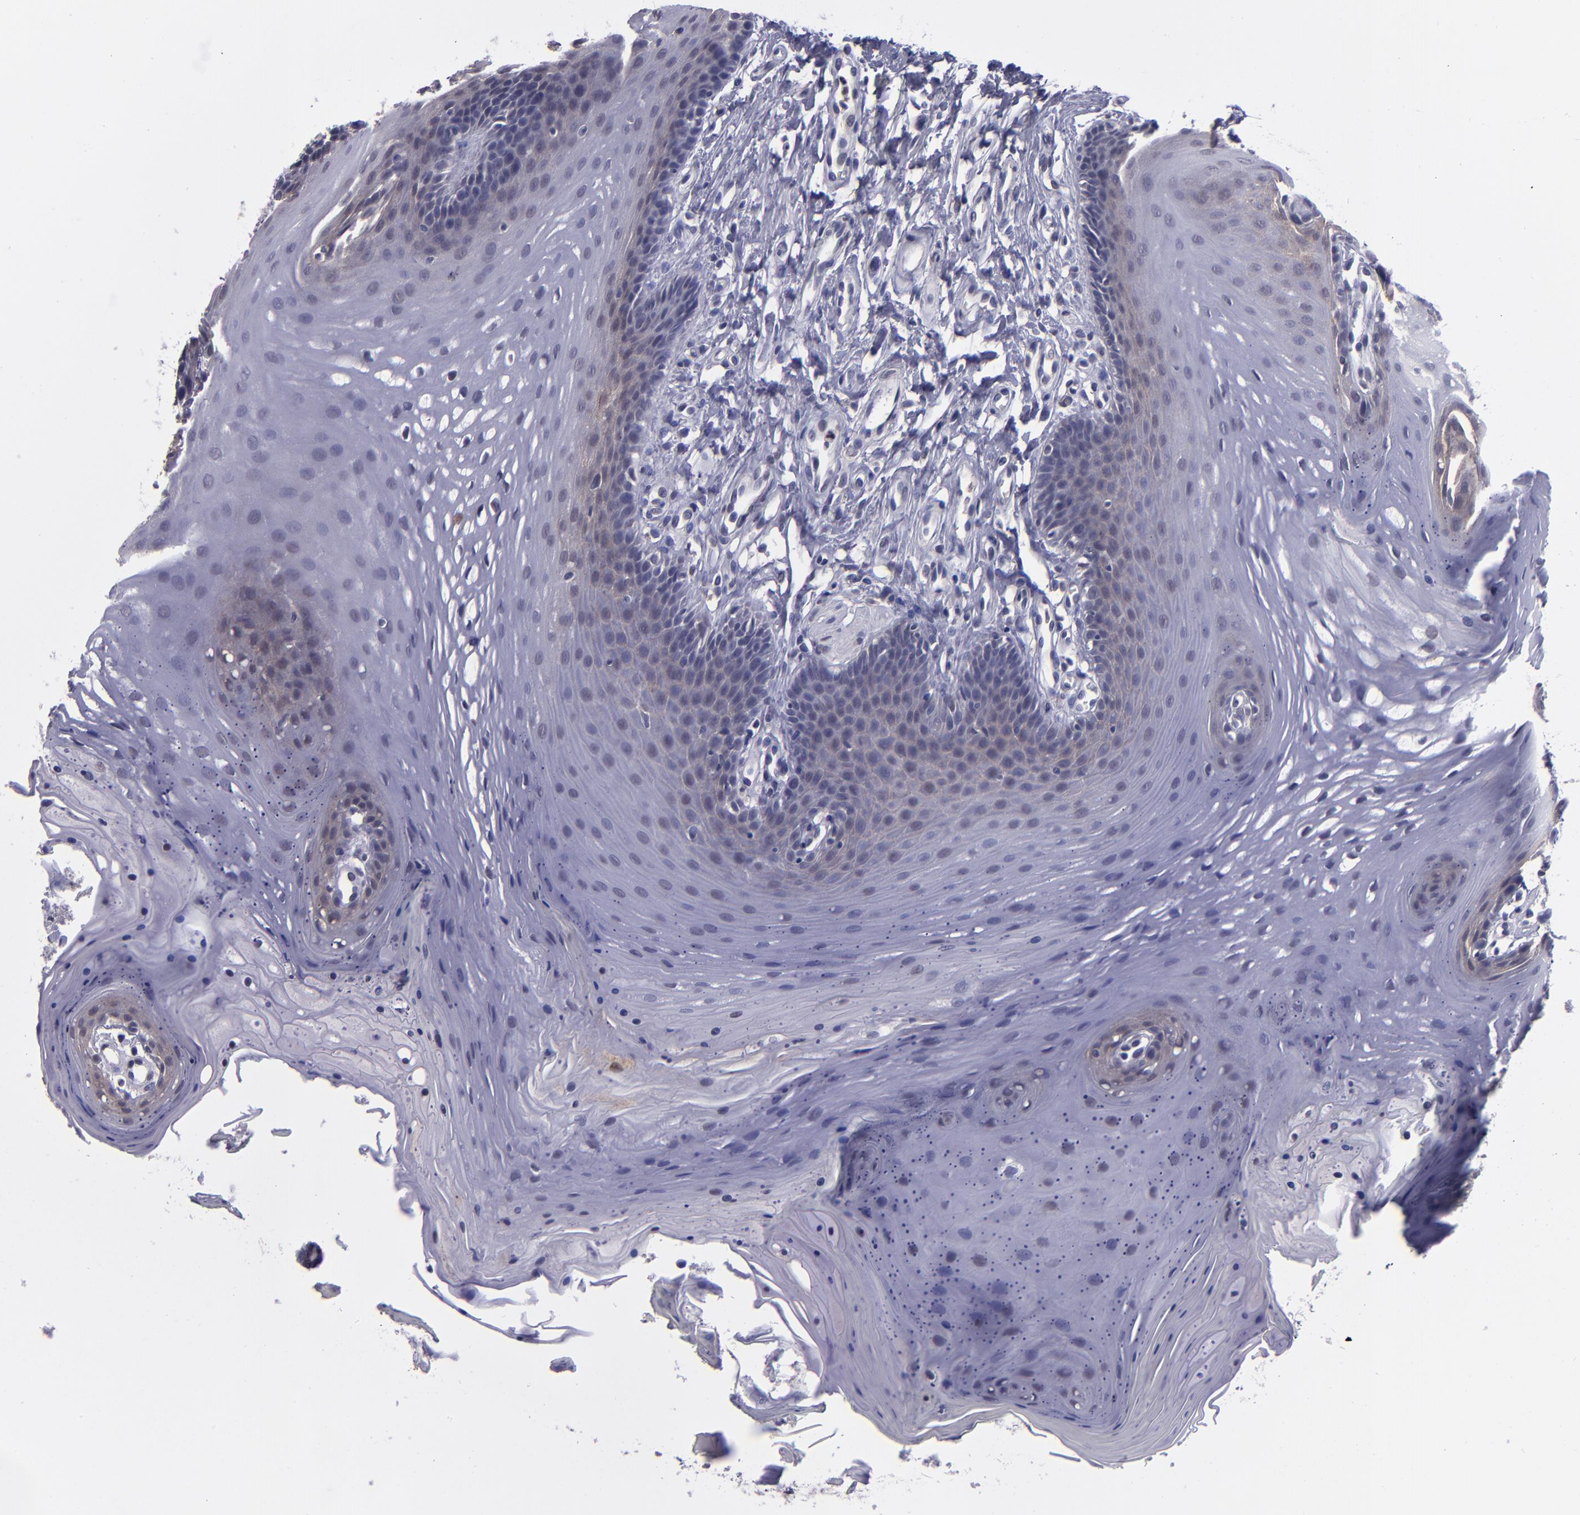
{"staining": {"intensity": "weak", "quantity": "<25%", "location": "cytoplasmic/membranous"}, "tissue": "oral mucosa", "cell_type": "Squamous epithelial cells", "image_type": "normal", "snomed": [{"axis": "morphology", "description": "Normal tissue, NOS"}, {"axis": "topography", "description": "Oral tissue"}], "caption": "High magnification brightfield microscopy of benign oral mucosa stained with DAB (brown) and counterstained with hematoxylin (blue): squamous epithelial cells show no significant staining.", "gene": "CEBPE", "patient": {"sex": "male", "age": 62}}